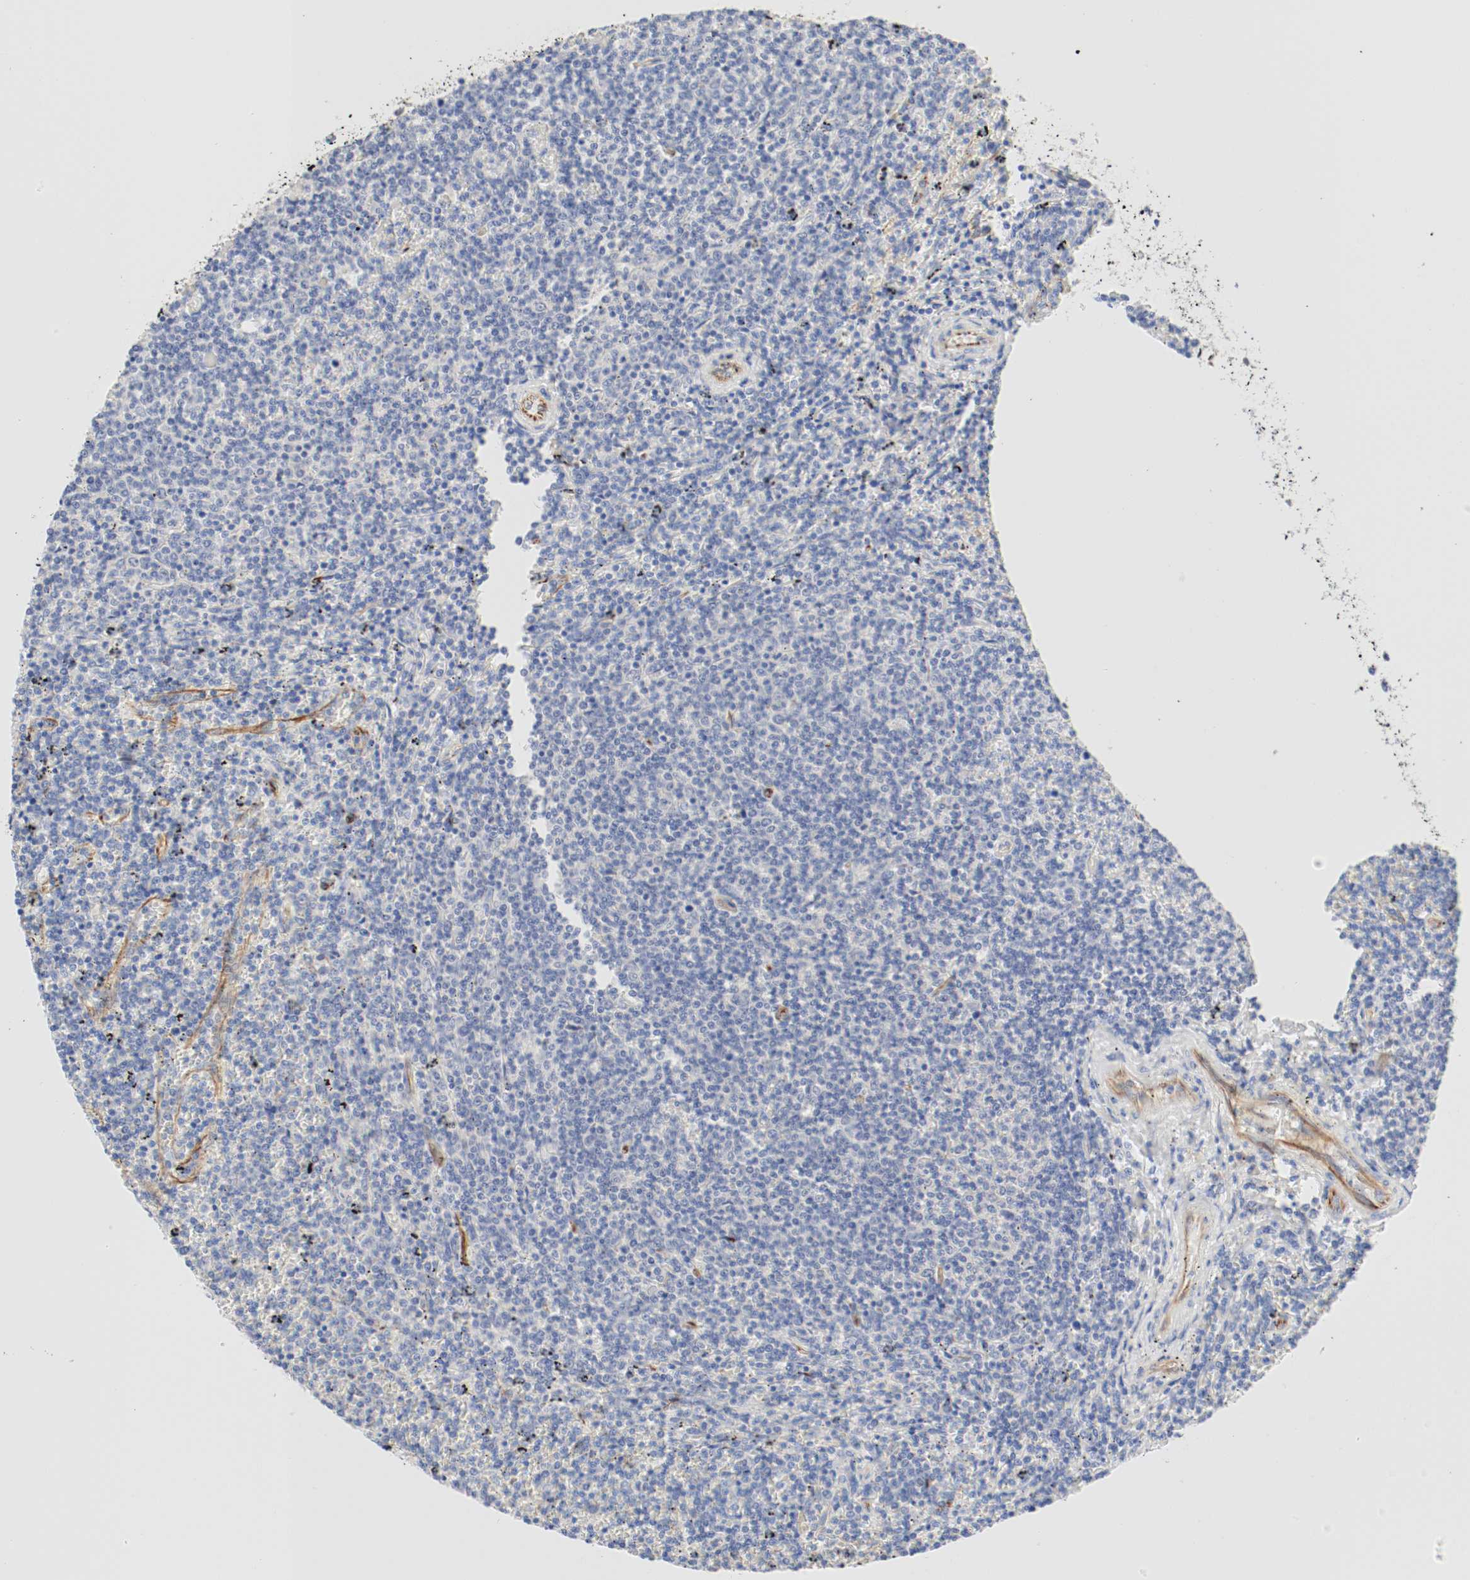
{"staining": {"intensity": "negative", "quantity": "none", "location": "none"}, "tissue": "lymphoma", "cell_type": "Tumor cells", "image_type": "cancer", "snomed": [{"axis": "morphology", "description": "Malignant lymphoma, non-Hodgkin's type, Low grade"}, {"axis": "topography", "description": "Spleen"}], "caption": "Immunohistochemistry histopathology image of human low-grade malignant lymphoma, non-Hodgkin's type stained for a protein (brown), which displays no staining in tumor cells. Nuclei are stained in blue.", "gene": "GIT1", "patient": {"sex": "female", "age": 50}}